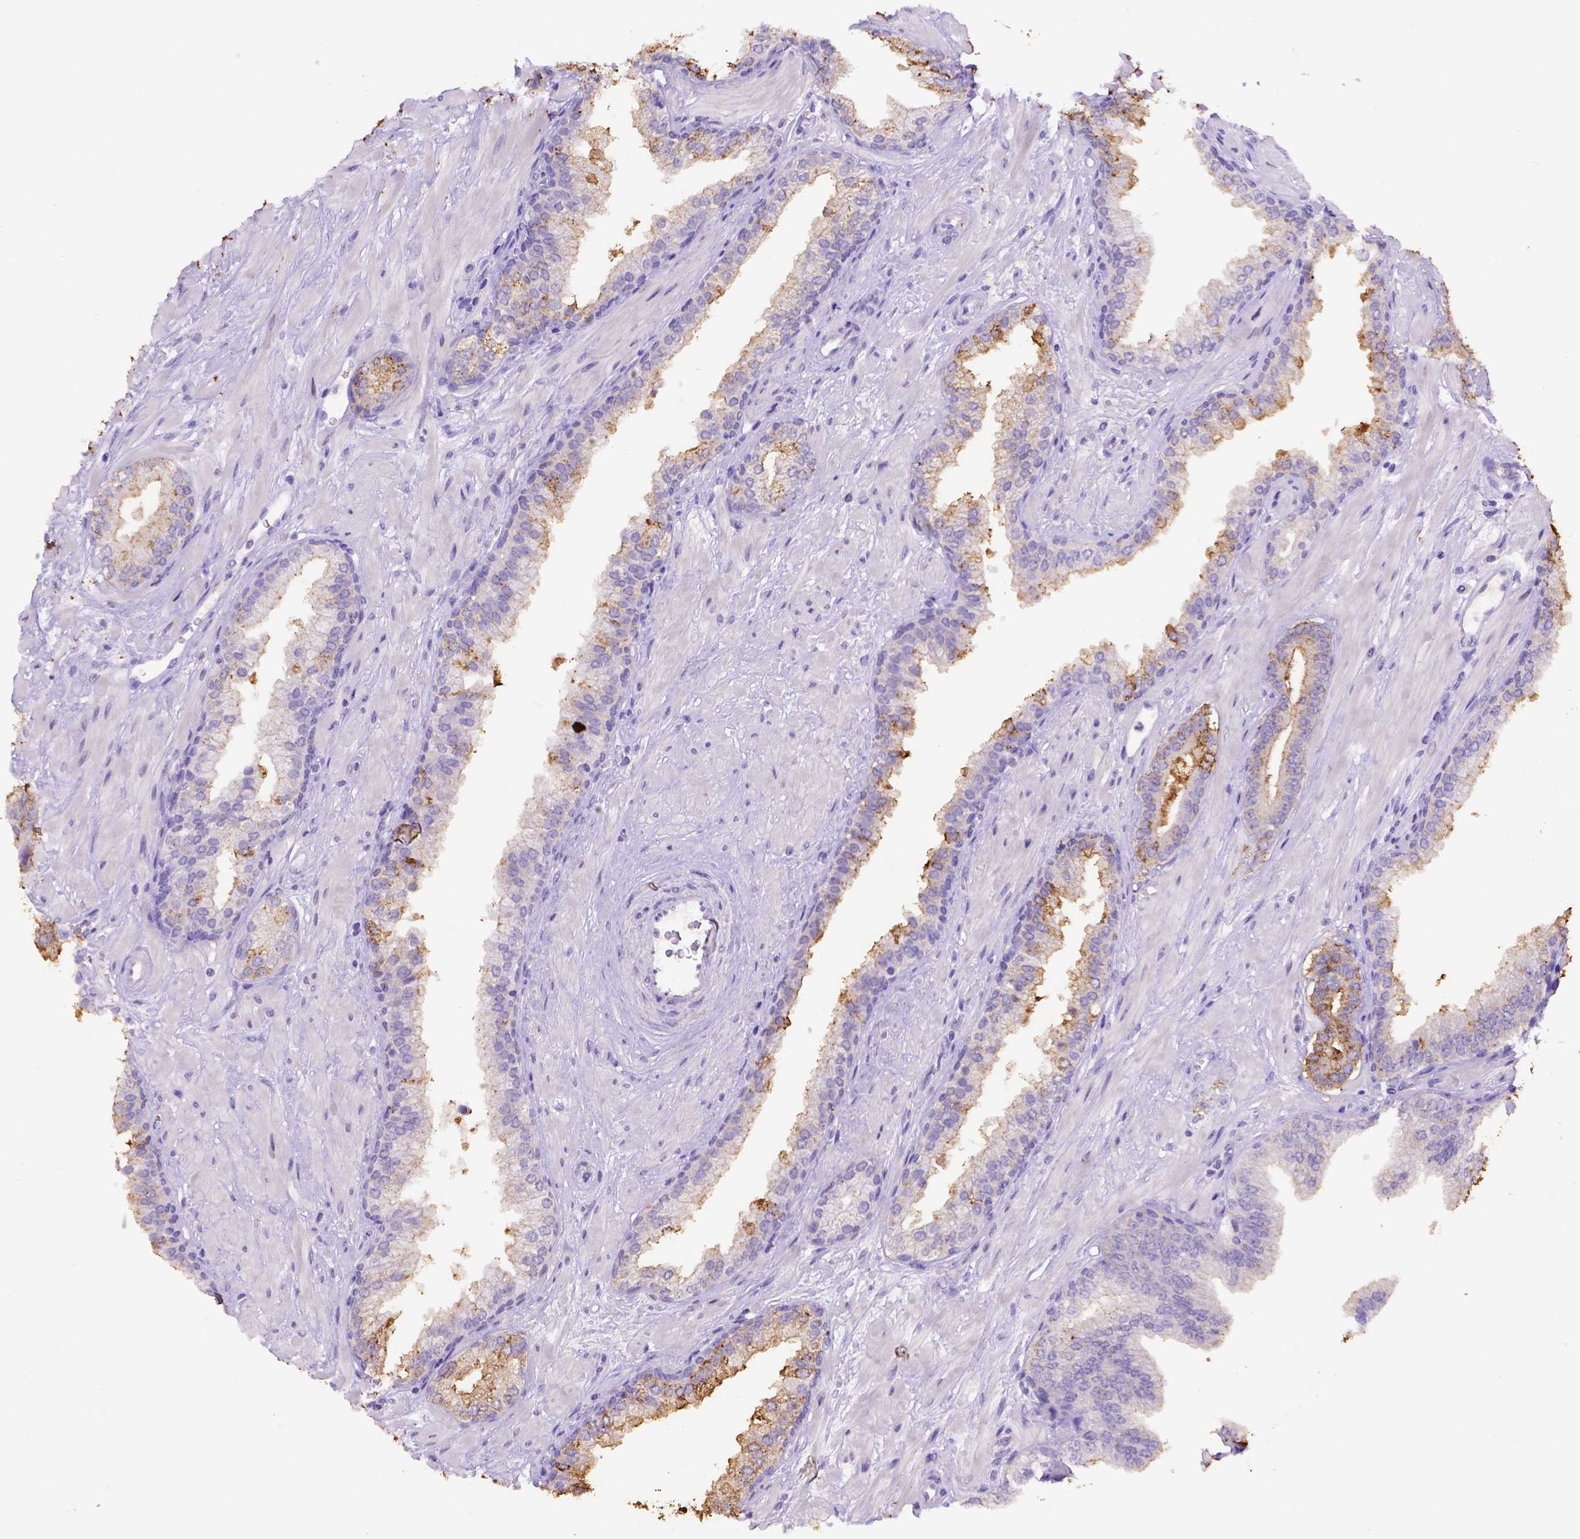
{"staining": {"intensity": "moderate", "quantity": ">75%", "location": "cytoplasmic/membranous"}, "tissue": "prostate cancer", "cell_type": "Tumor cells", "image_type": "cancer", "snomed": [{"axis": "morphology", "description": "Adenocarcinoma, Low grade"}, {"axis": "topography", "description": "Prostate"}], "caption": "Protein staining displays moderate cytoplasmic/membranous staining in approximately >75% of tumor cells in adenocarcinoma (low-grade) (prostate). The staining was performed using DAB, with brown indicating positive protein expression. Nuclei are stained blue with hematoxylin.", "gene": "B3GAT1", "patient": {"sex": "male", "age": 61}}